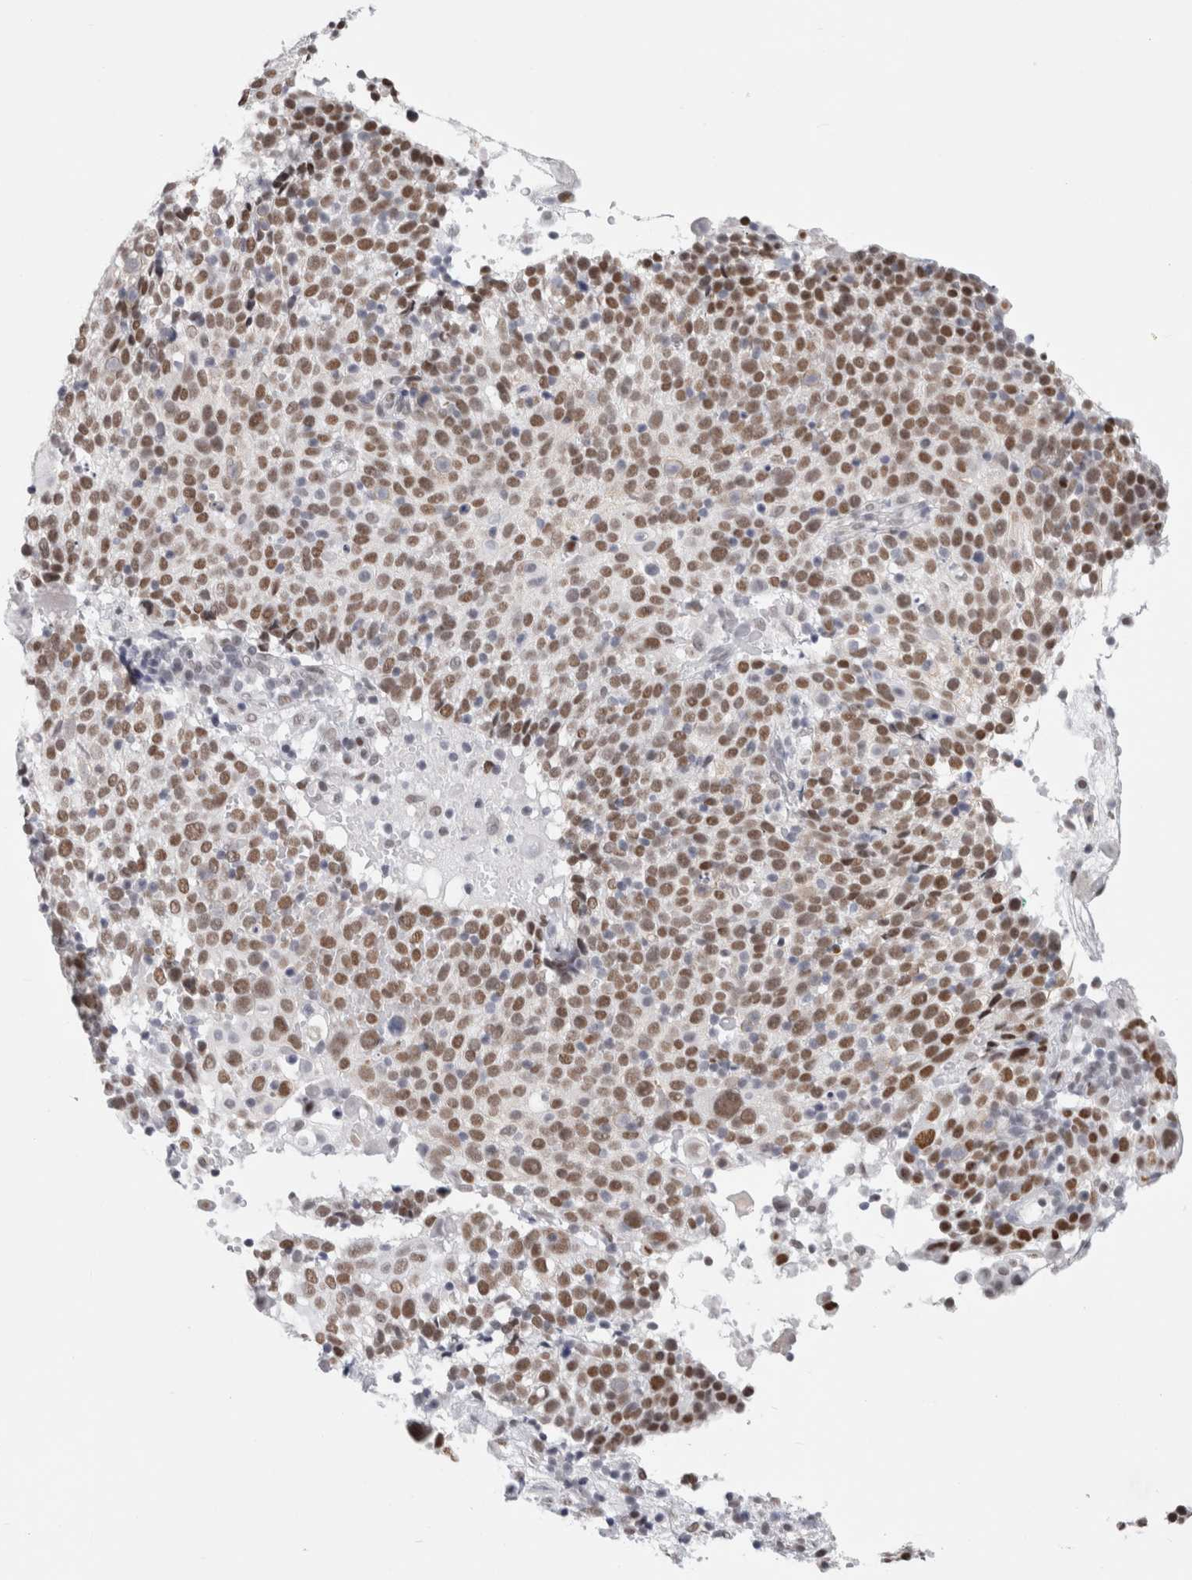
{"staining": {"intensity": "moderate", "quantity": ">75%", "location": "nuclear"}, "tissue": "cervical cancer", "cell_type": "Tumor cells", "image_type": "cancer", "snomed": [{"axis": "morphology", "description": "Squamous cell carcinoma, NOS"}, {"axis": "topography", "description": "Cervix"}], "caption": "Moderate nuclear protein staining is appreciated in about >75% of tumor cells in cervical cancer. (DAB (3,3'-diaminobenzidine) = brown stain, brightfield microscopy at high magnification).", "gene": "SMARCC1", "patient": {"sex": "female", "age": 74}}